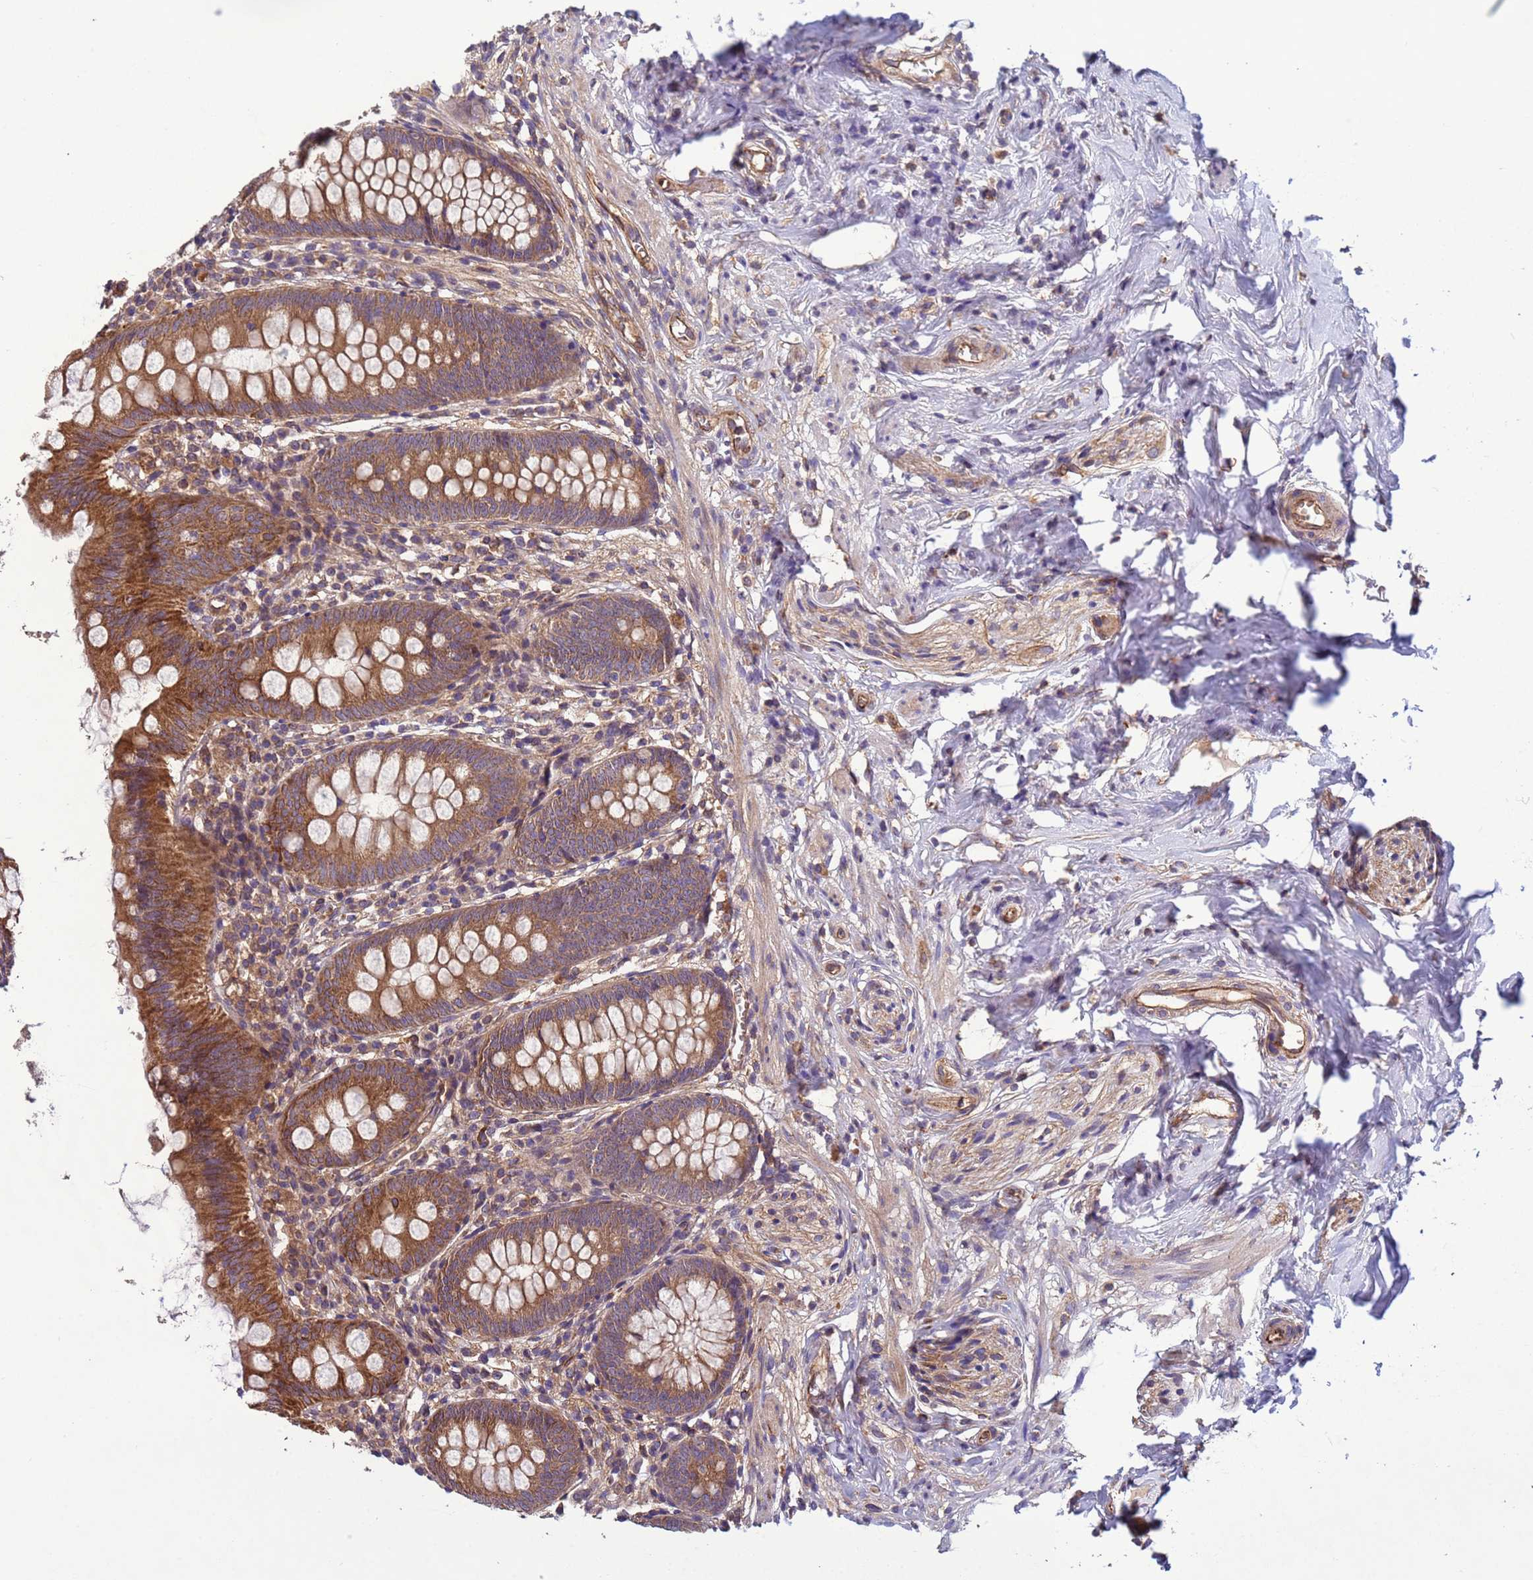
{"staining": {"intensity": "moderate", "quantity": ">75%", "location": "cytoplasmic/membranous"}, "tissue": "appendix", "cell_type": "Glandular cells", "image_type": "normal", "snomed": [{"axis": "morphology", "description": "Normal tissue, NOS"}, {"axis": "topography", "description": "Appendix"}], "caption": "This is a histology image of immunohistochemistry staining of unremarkable appendix, which shows moderate expression in the cytoplasmic/membranous of glandular cells.", "gene": "RAB10", "patient": {"sex": "female", "age": 51}}